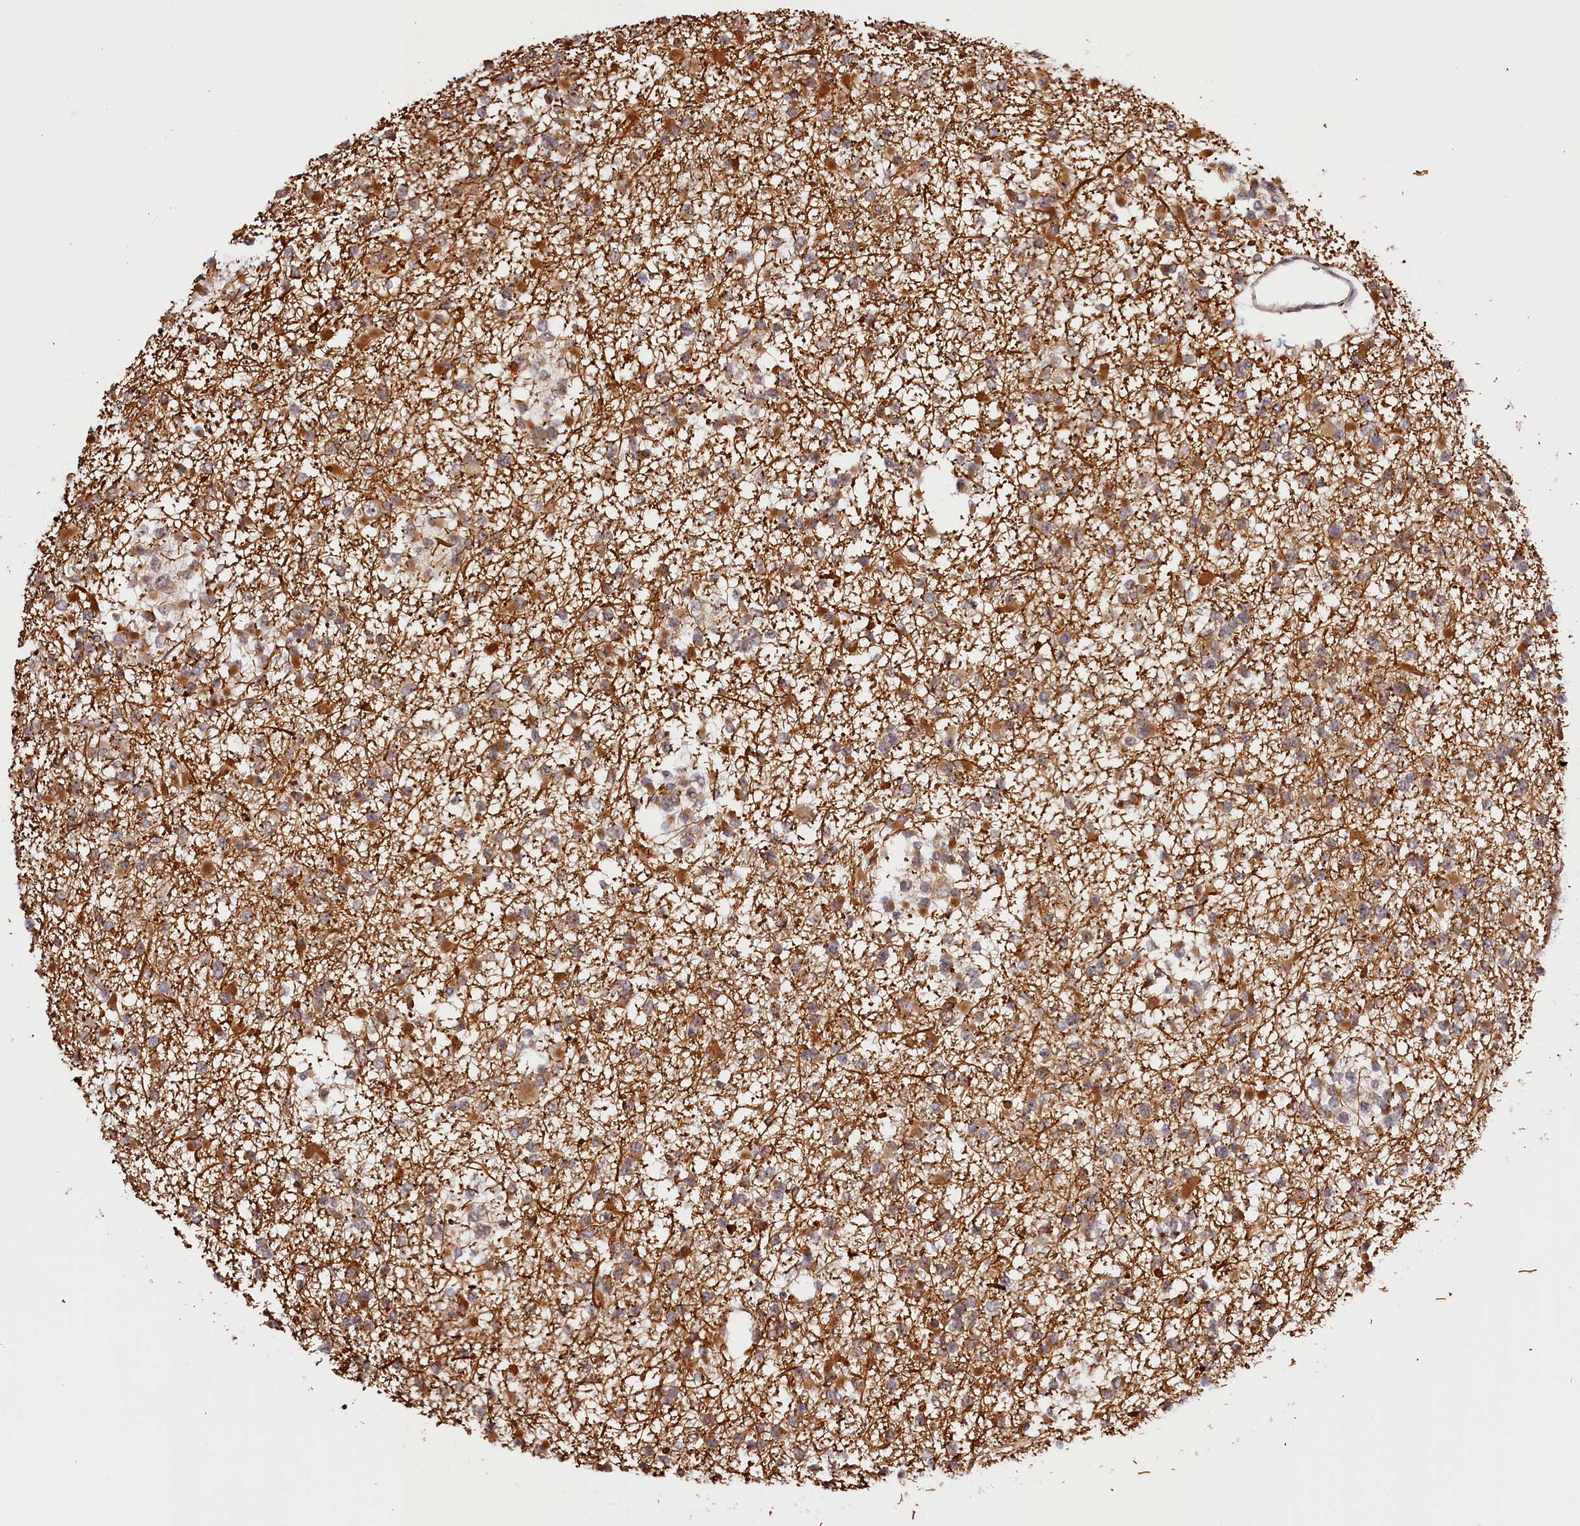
{"staining": {"intensity": "moderate", "quantity": ">75%", "location": "cytoplasmic/membranous"}, "tissue": "glioma", "cell_type": "Tumor cells", "image_type": "cancer", "snomed": [{"axis": "morphology", "description": "Glioma, malignant, Low grade"}, {"axis": "topography", "description": "Brain"}], "caption": "Glioma stained for a protein (brown) exhibits moderate cytoplasmic/membranous positive staining in about >75% of tumor cells.", "gene": "ANKRD24", "patient": {"sex": "female", "age": 22}}